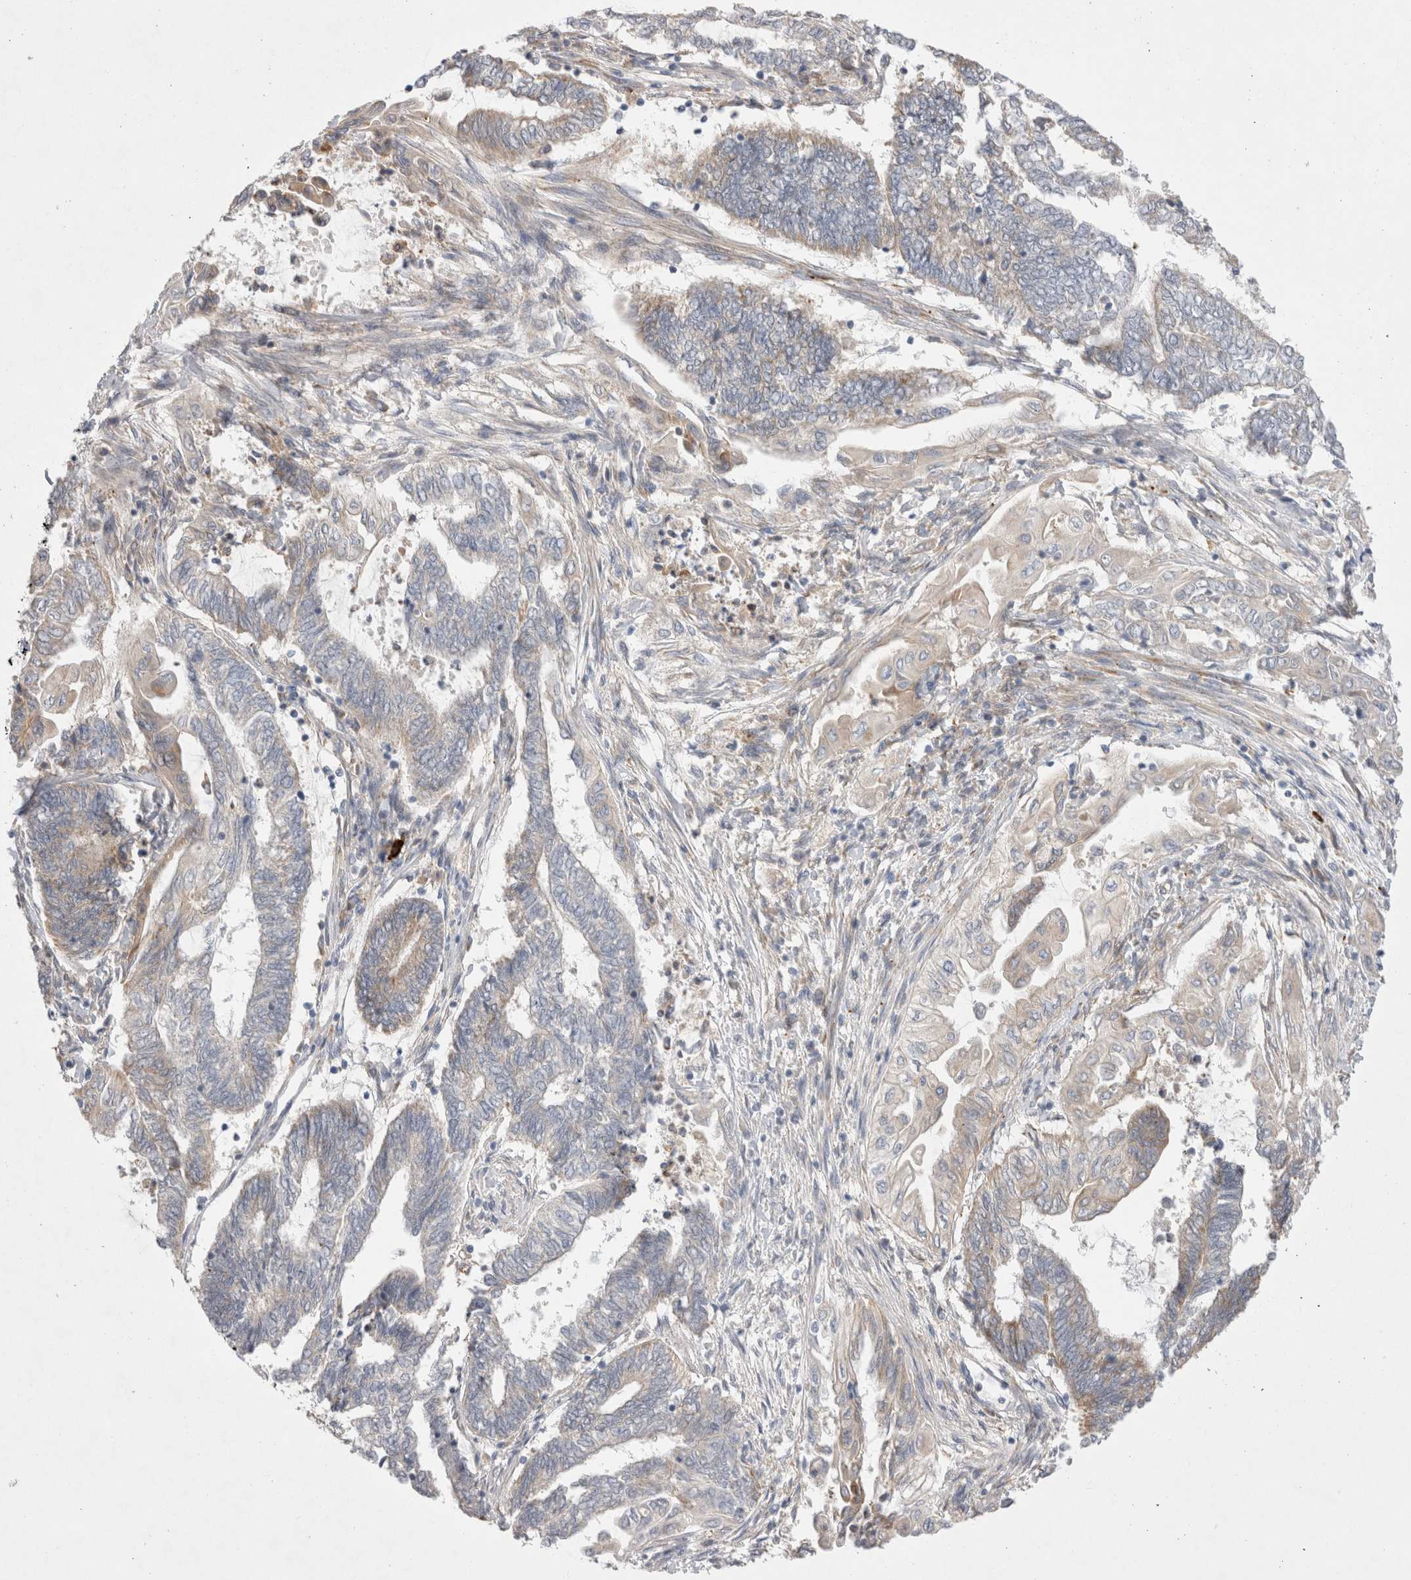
{"staining": {"intensity": "weak", "quantity": "<25%", "location": "cytoplasmic/membranous"}, "tissue": "endometrial cancer", "cell_type": "Tumor cells", "image_type": "cancer", "snomed": [{"axis": "morphology", "description": "Adenocarcinoma, NOS"}, {"axis": "topography", "description": "Uterus"}, {"axis": "topography", "description": "Endometrium"}], "caption": "Adenocarcinoma (endometrial) was stained to show a protein in brown. There is no significant positivity in tumor cells.", "gene": "TBC1D16", "patient": {"sex": "female", "age": 70}}